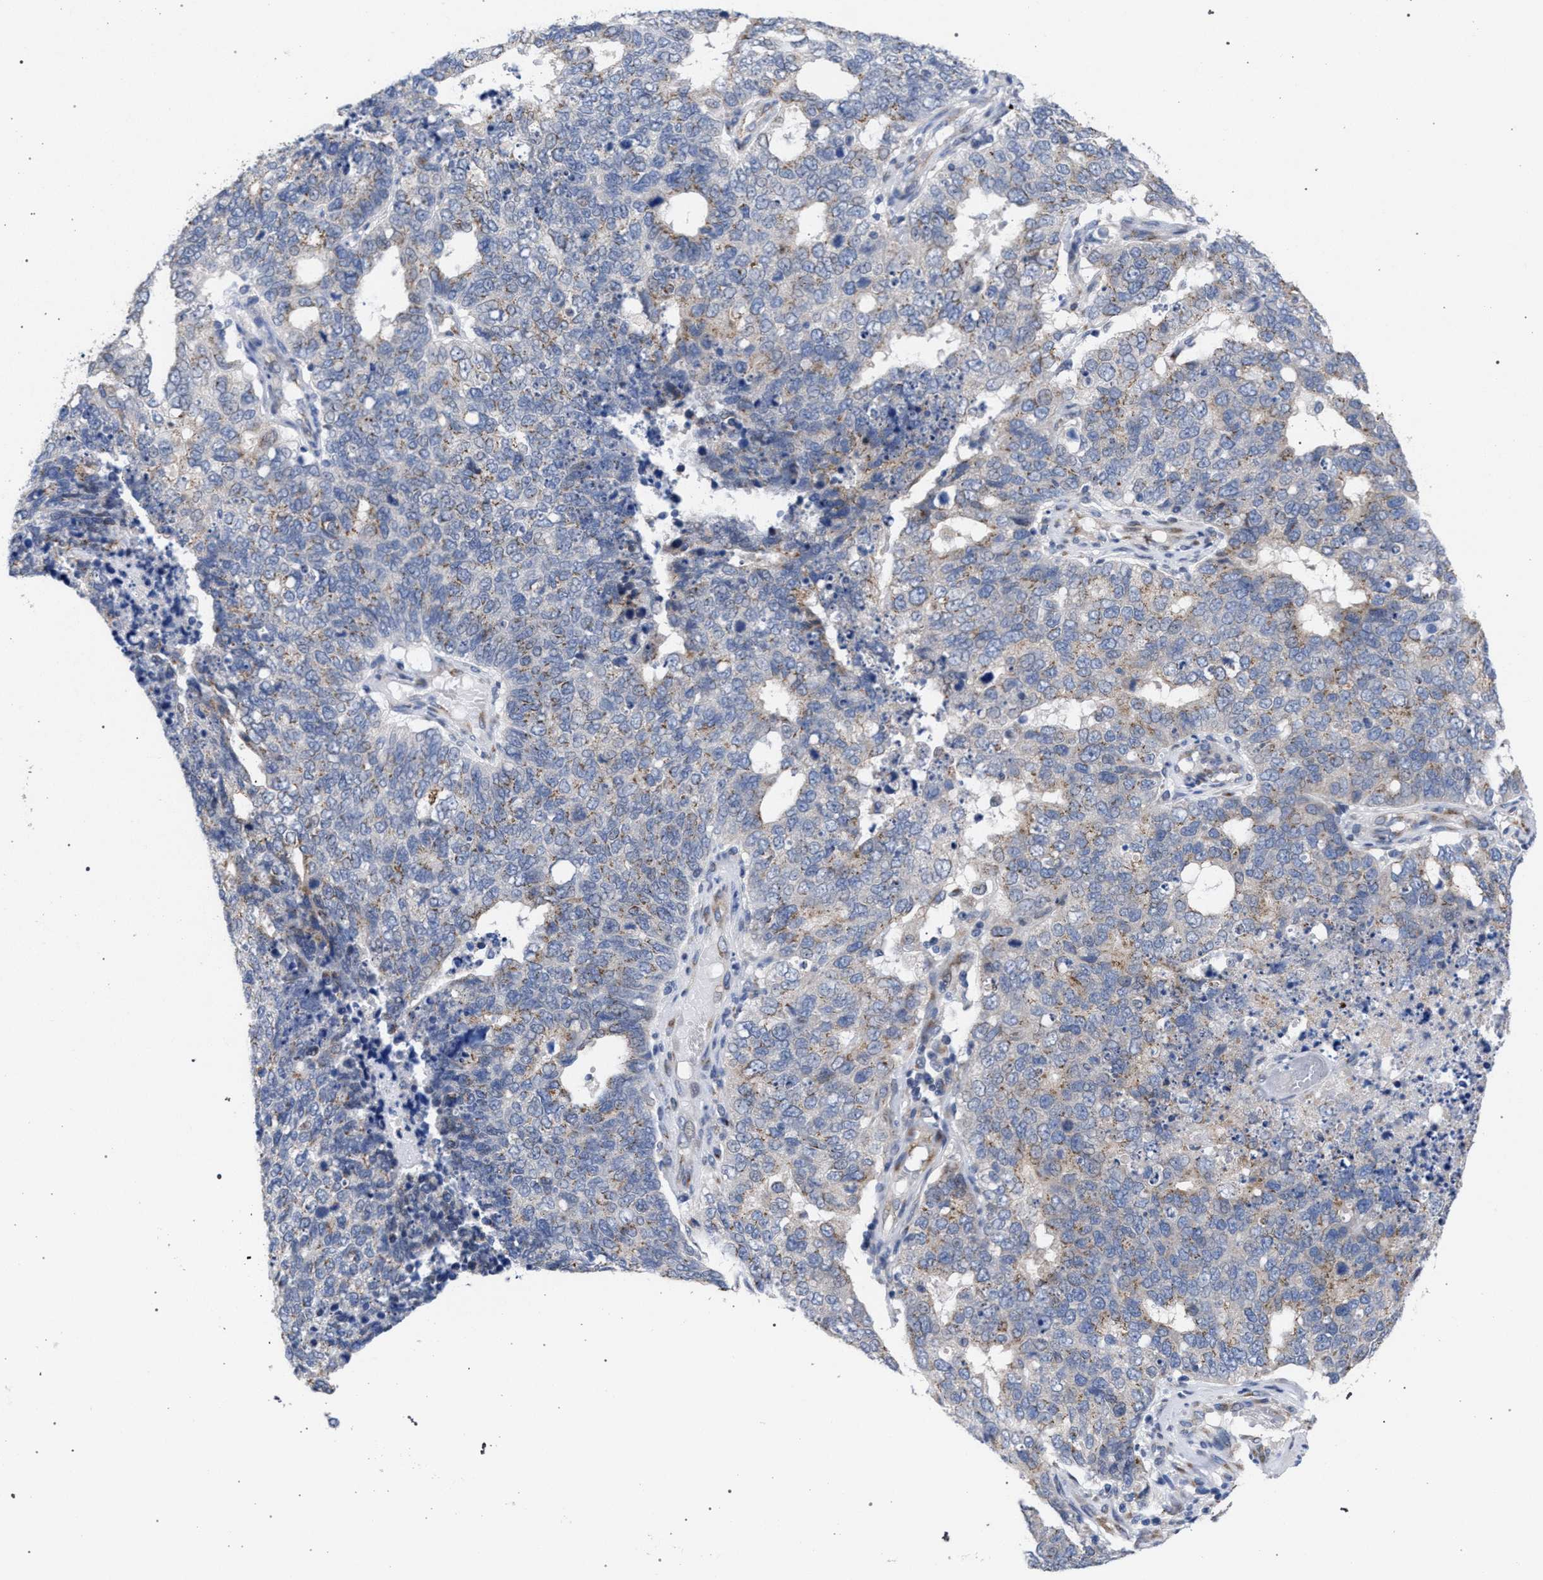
{"staining": {"intensity": "weak", "quantity": "25%-75%", "location": "cytoplasmic/membranous"}, "tissue": "cervical cancer", "cell_type": "Tumor cells", "image_type": "cancer", "snomed": [{"axis": "morphology", "description": "Squamous cell carcinoma, NOS"}, {"axis": "topography", "description": "Cervix"}], "caption": "Cervical squamous cell carcinoma was stained to show a protein in brown. There is low levels of weak cytoplasmic/membranous staining in about 25%-75% of tumor cells. (IHC, brightfield microscopy, high magnification).", "gene": "GOLGA2", "patient": {"sex": "female", "age": 63}}